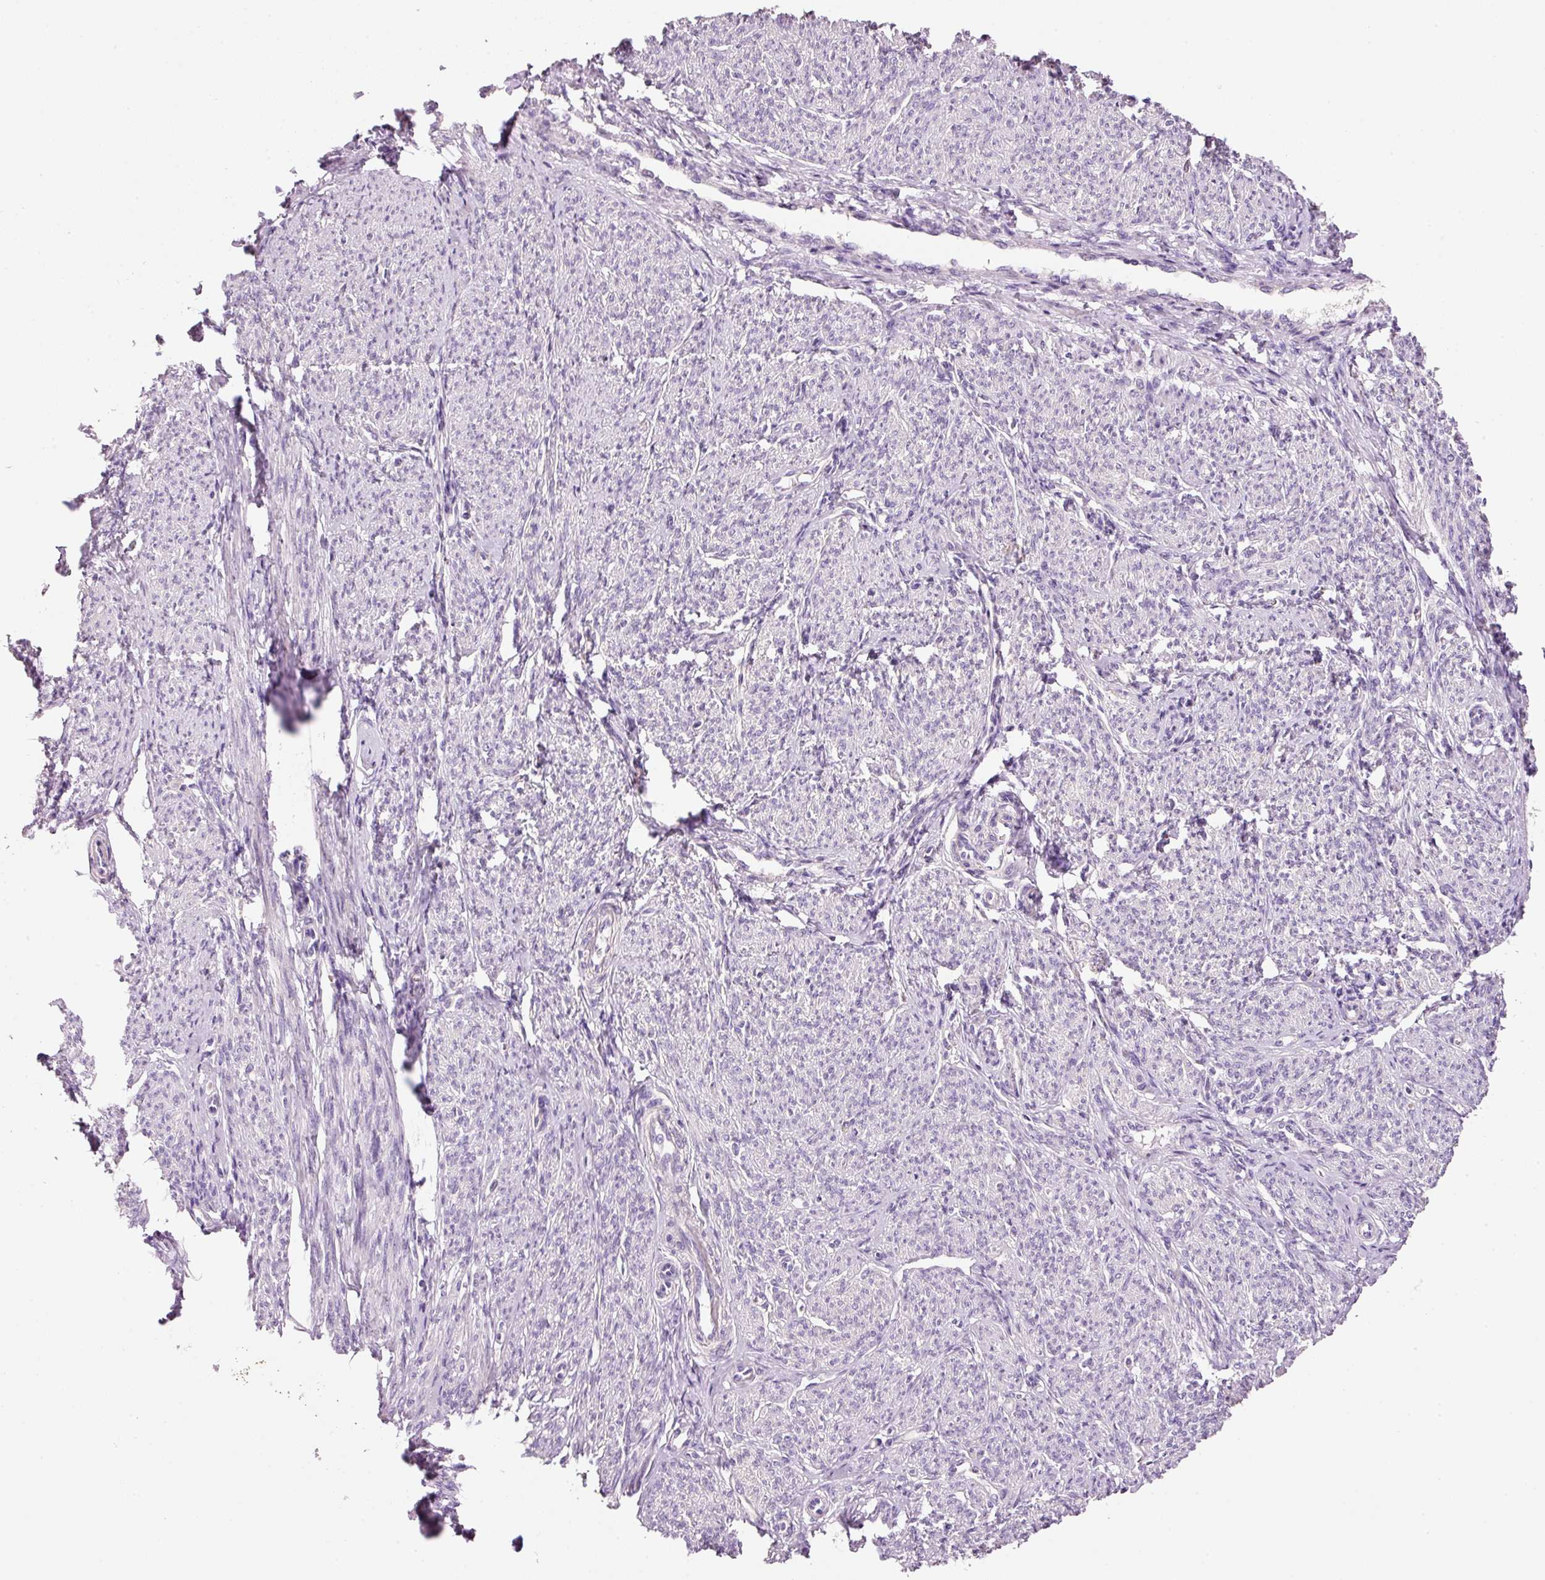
{"staining": {"intensity": "negative", "quantity": "none", "location": "none"}, "tissue": "smooth muscle", "cell_type": "Smooth muscle cells", "image_type": "normal", "snomed": [{"axis": "morphology", "description": "Normal tissue, NOS"}, {"axis": "topography", "description": "Smooth muscle"}], "caption": "Protein analysis of unremarkable smooth muscle reveals no significant expression in smooth muscle cells.", "gene": "TENT5C", "patient": {"sex": "female", "age": 65}}